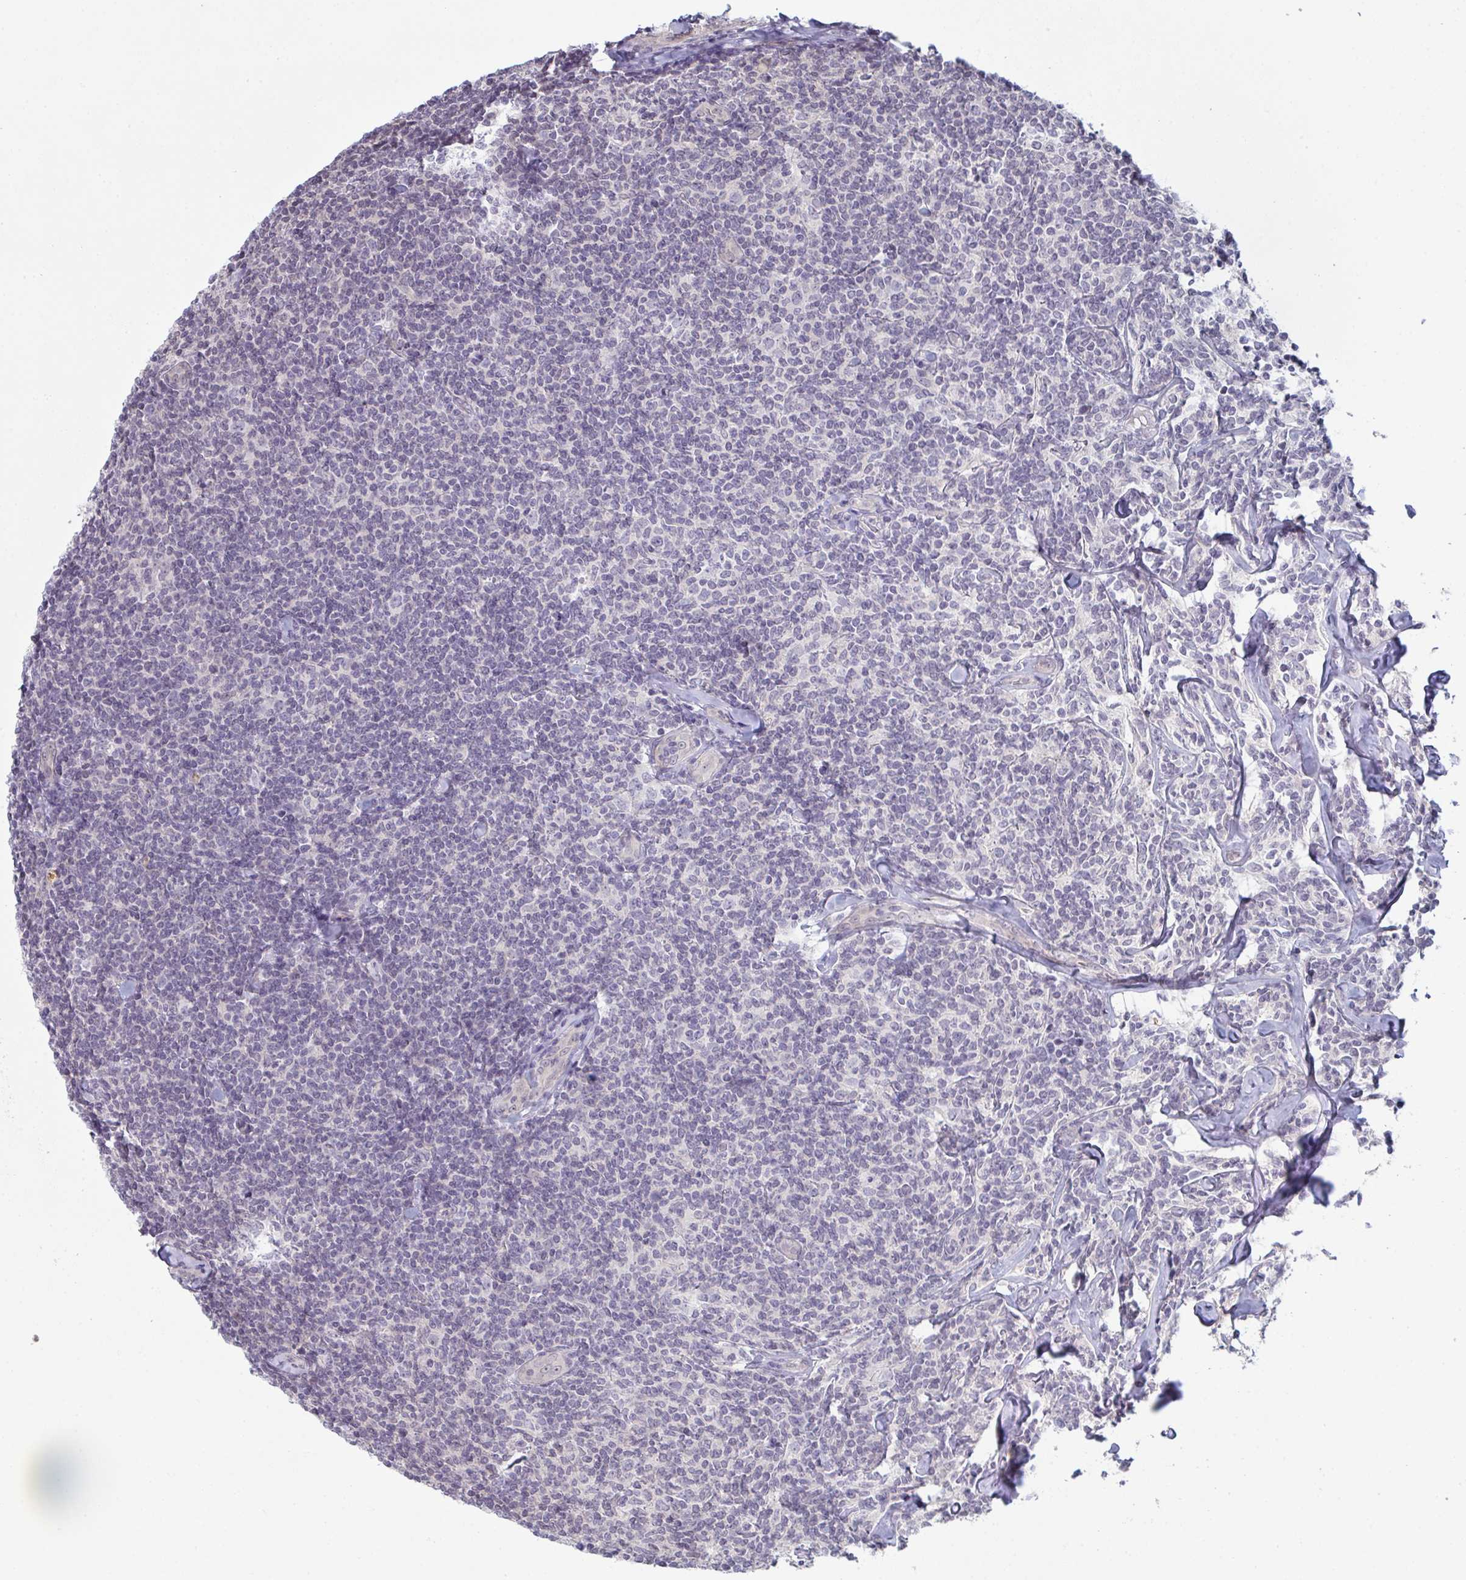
{"staining": {"intensity": "negative", "quantity": "none", "location": "none"}, "tissue": "lymphoma", "cell_type": "Tumor cells", "image_type": "cancer", "snomed": [{"axis": "morphology", "description": "Malignant lymphoma, non-Hodgkin's type, Low grade"}, {"axis": "topography", "description": "Lymph node"}], "caption": "Micrograph shows no protein expression in tumor cells of lymphoma tissue. Nuclei are stained in blue.", "gene": "ZNF214", "patient": {"sex": "female", "age": 56}}